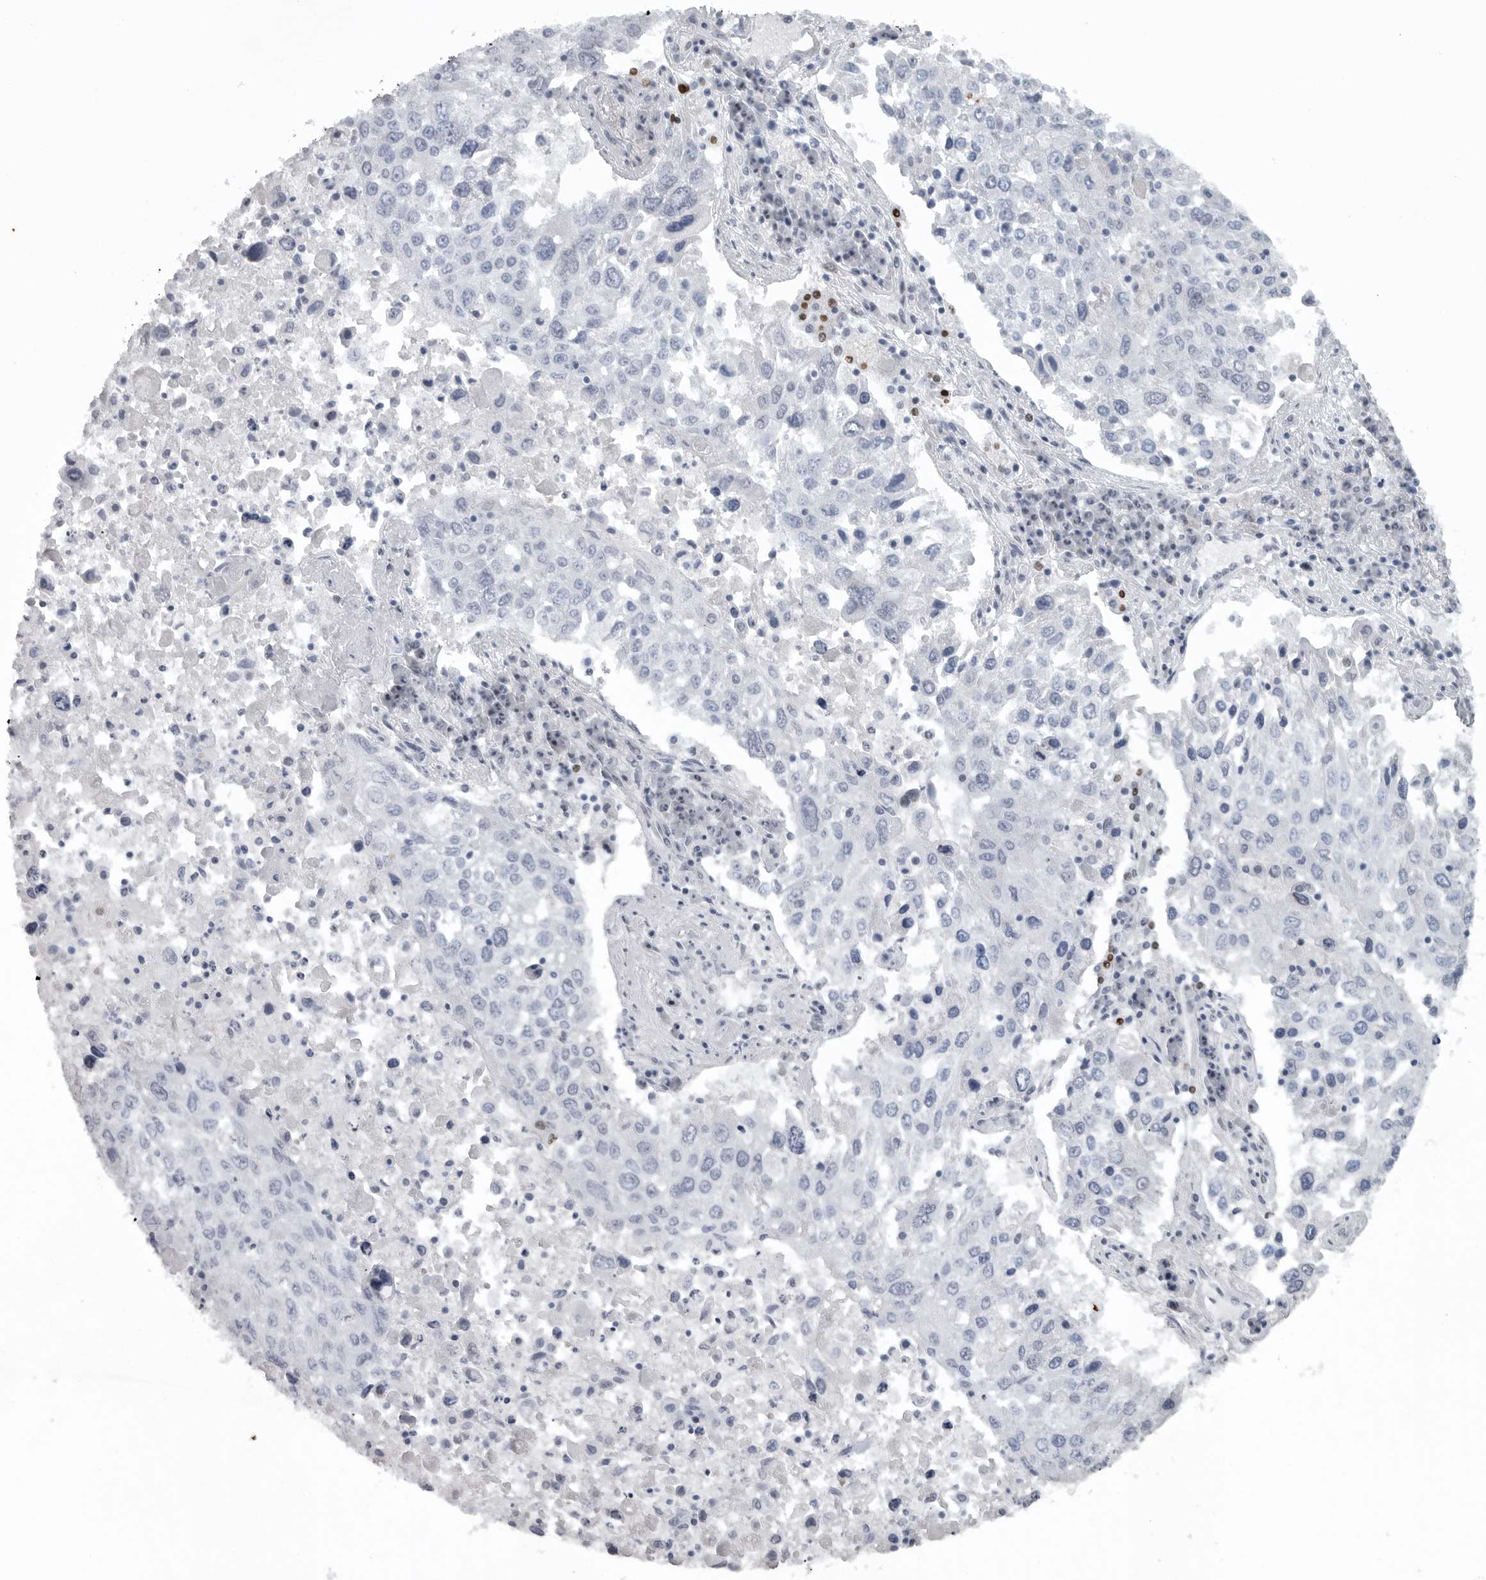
{"staining": {"intensity": "negative", "quantity": "none", "location": "none"}, "tissue": "lung cancer", "cell_type": "Tumor cells", "image_type": "cancer", "snomed": [{"axis": "morphology", "description": "Squamous cell carcinoma, NOS"}, {"axis": "topography", "description": "Lung"}], "caption": "Lung cancer (squamous cell carcinoma) was stained to show a protein in brown. There is no significant positivity in tumor cells. Brightfield microscopy of immunohistochemistry (IHC) stained with DAB (3,3'-diaminobenzidine) (brown) and hematoxylin (blue), captured at high magnification.", "gene": "HMGN3", "patient": {"sex": "male", "age": 65}}